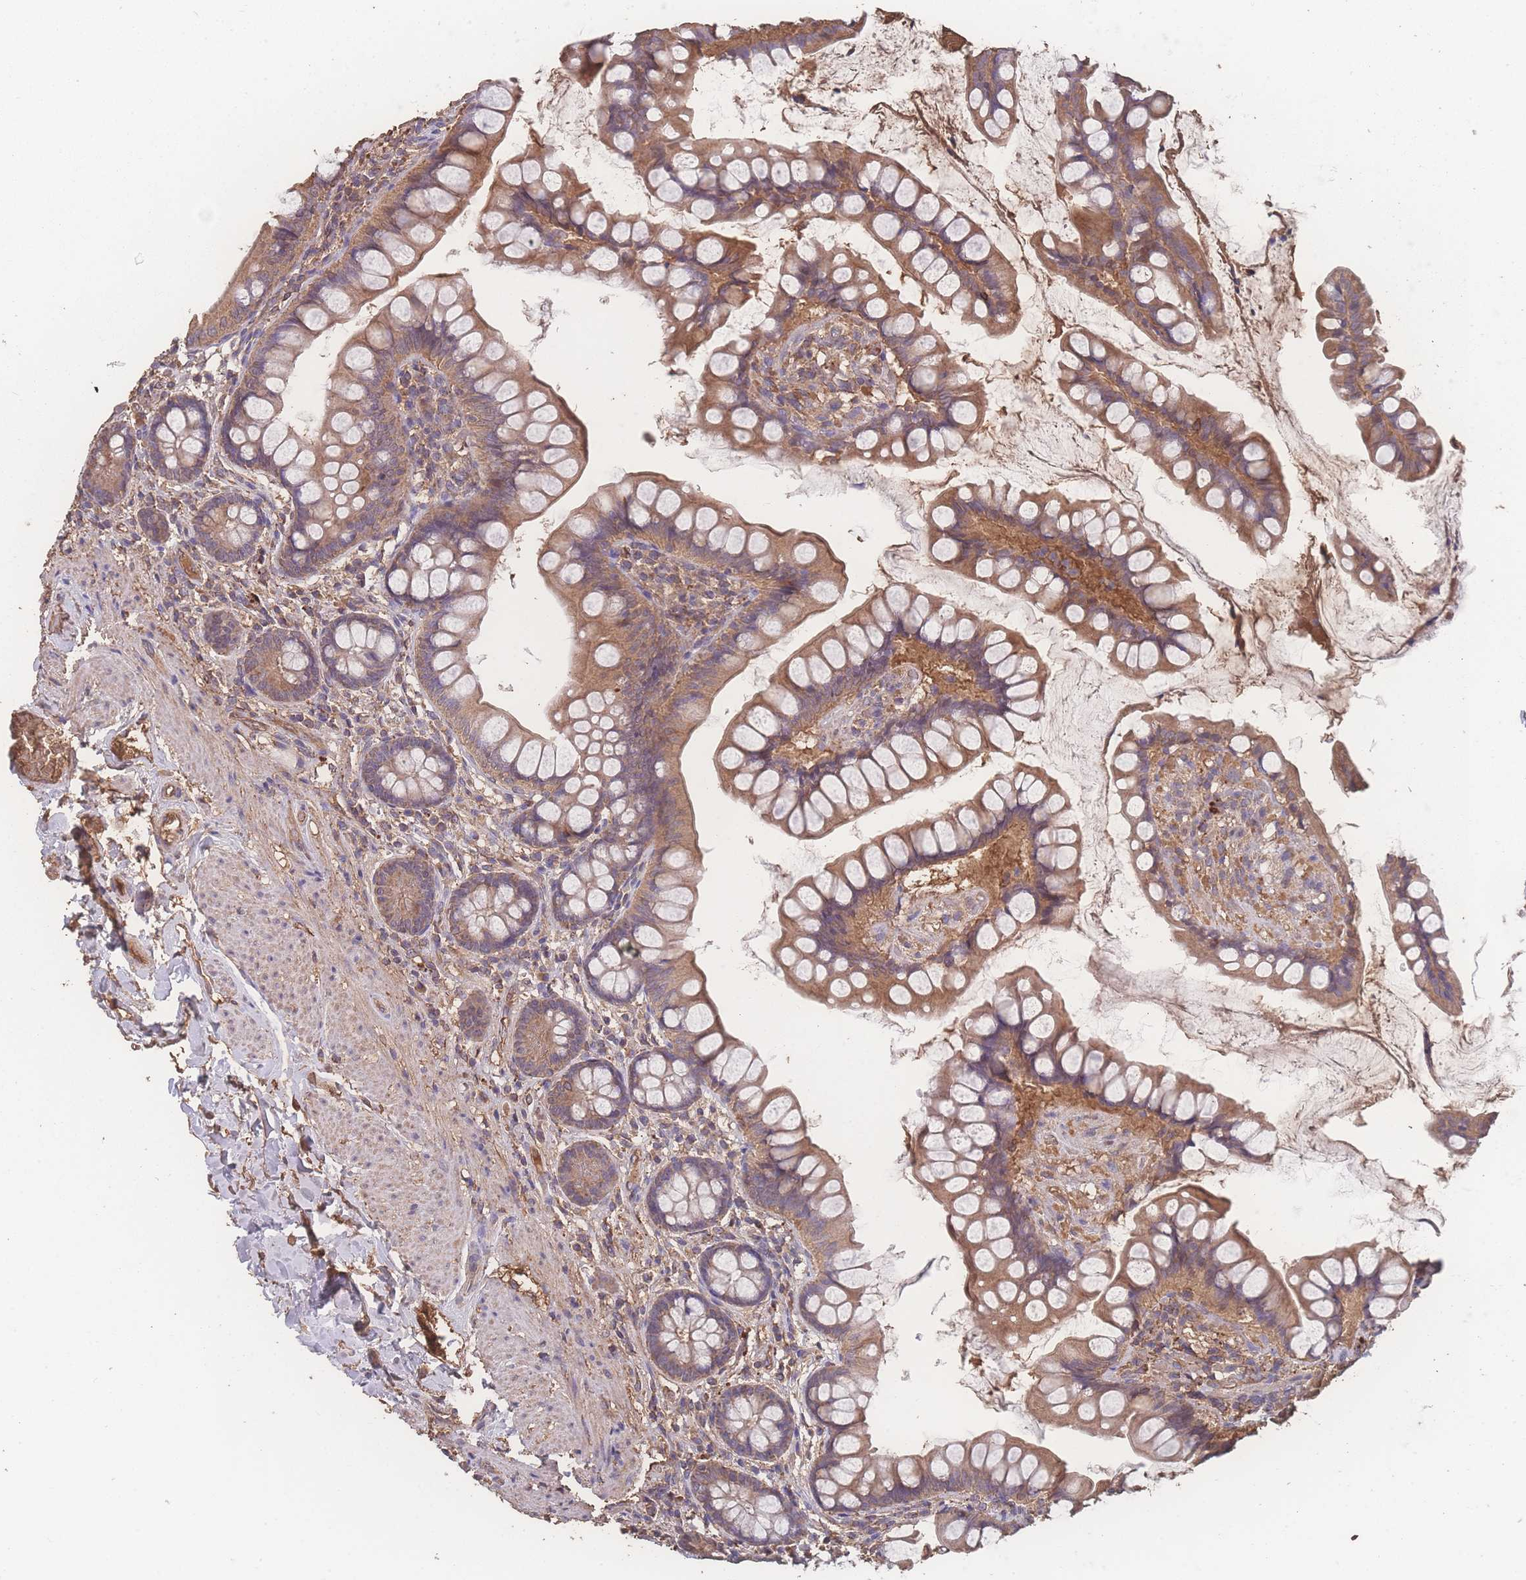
{"staining": {"intensity": "moderate", "quantity": ">75%", "location": "cytoplasmic/membranous"}, "tissue": "small intestine", "cell_type": "Glandular cells", "image_type": "normal", "snomed": [{"axis": "morphology", "description": "Normal tissue, NOS"}, {"axis": "topography", "description": "Small intestine"}], "caption": "The micrograph exhibits staining of unremarkable small intestine, revealing moderate cytoplasmic/membranous protein expression (brown color) within glandular cells. (DAB (3,3'-diaminobenzidine) IHC with brightfield microscopy, high magnification).", "gene": "ATXN10", "patient": {"sex": "male", "age": 70}}